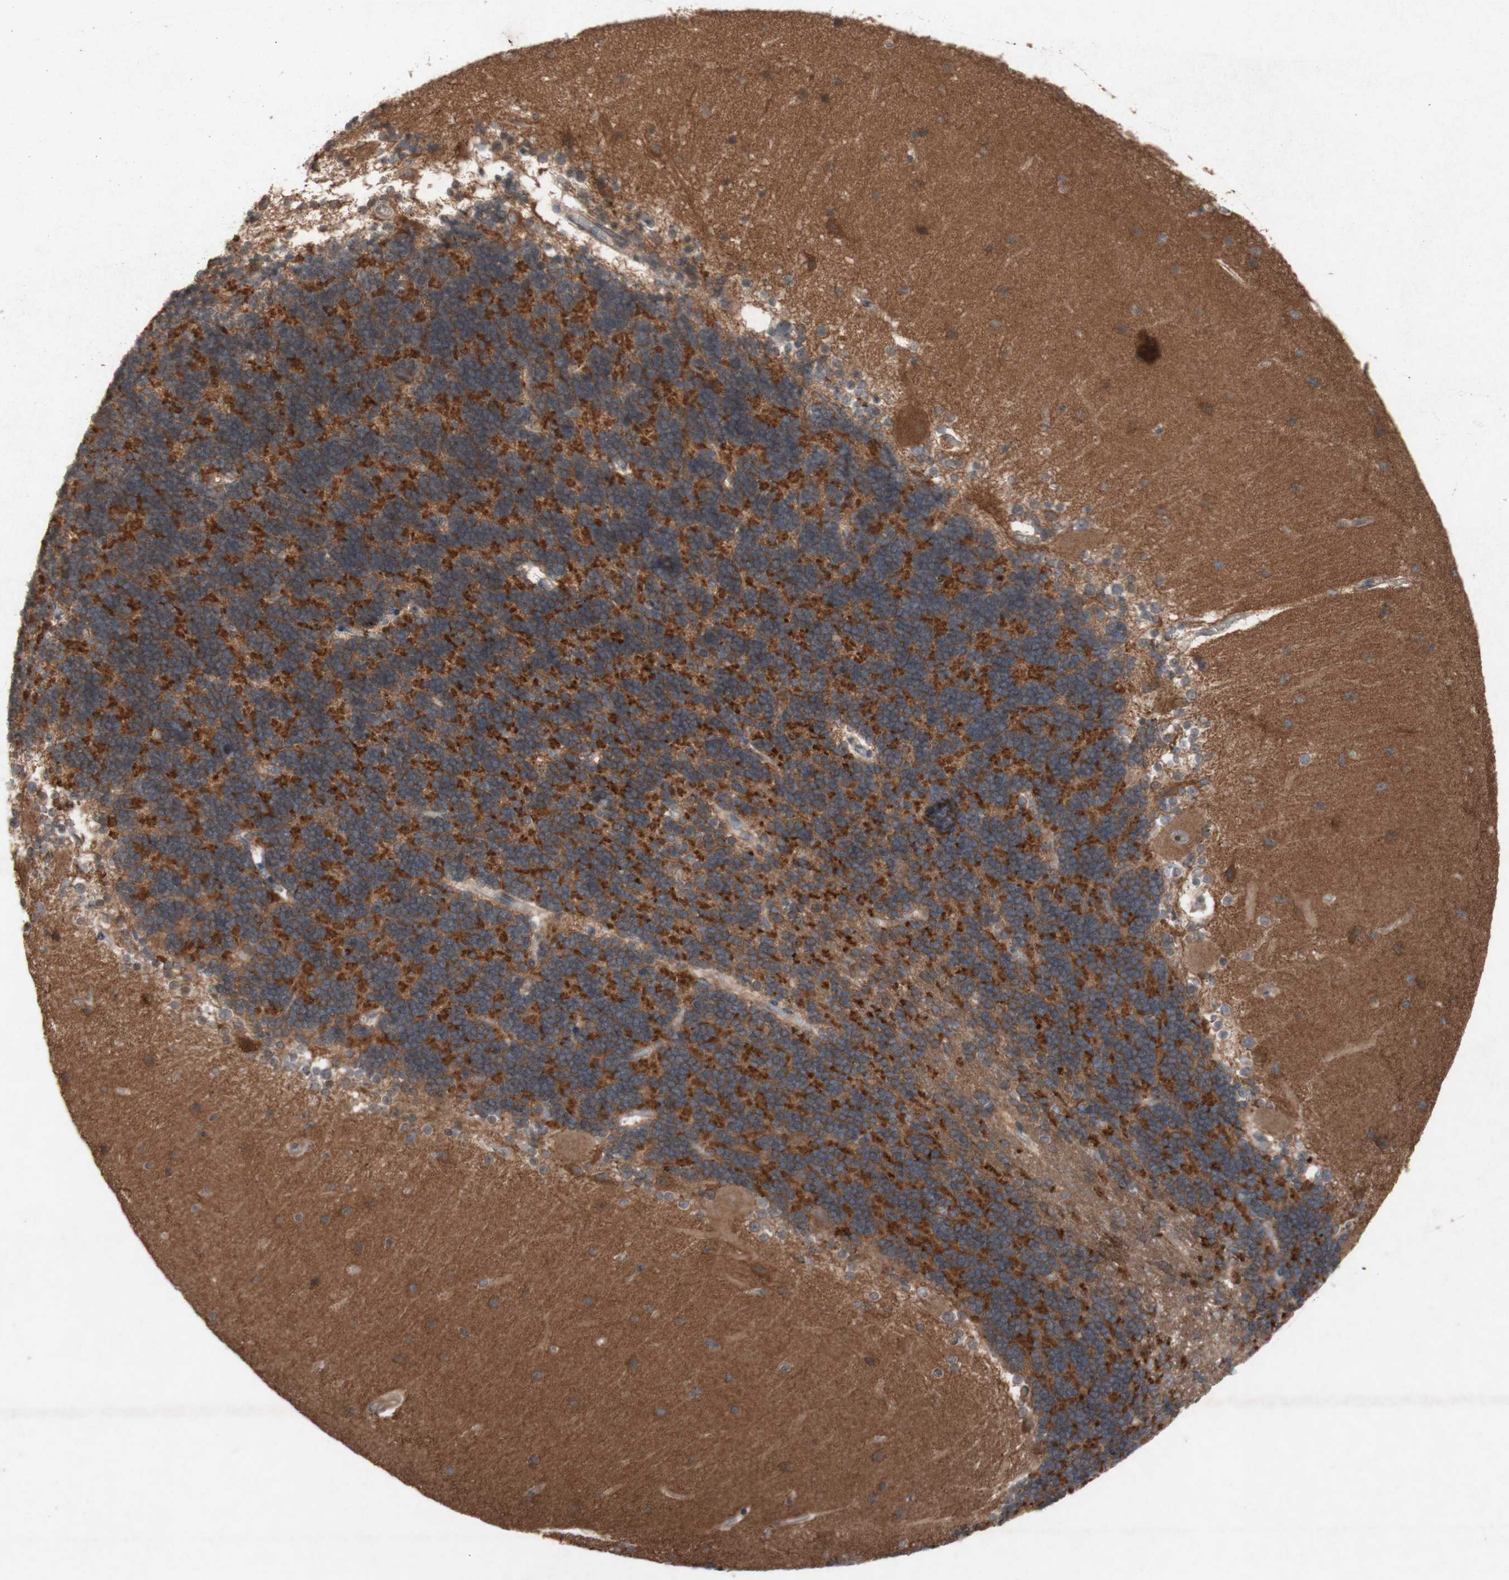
{"staining": {"intensity": "strong", "quantity": ">75%", "location": "cytoplasmic/membranous"}, "tissue": "cerebellum", "cell_type": "Cells in granular layer", "image_type": "normal", "snomed": [{"axis": "morphology", "description": "Normal tissue, NOS"}, {"axis": "topography", "description": "Cerebellum"}], "caption": "Immunohistochemical staining of unremarkable human cerebellum exhibits high levels of strong cytoplasmic/membranous expression in approximately >75% of cells in granular layer. The staining is performed using DAB (3,3'-diaminobenzidine) brown chromogen to label protein expression. The nuclei are counter-stained blue using hematoxylin.", "gene": "ATP6V1F", "patient": {"sex": "female", "age": 54}}